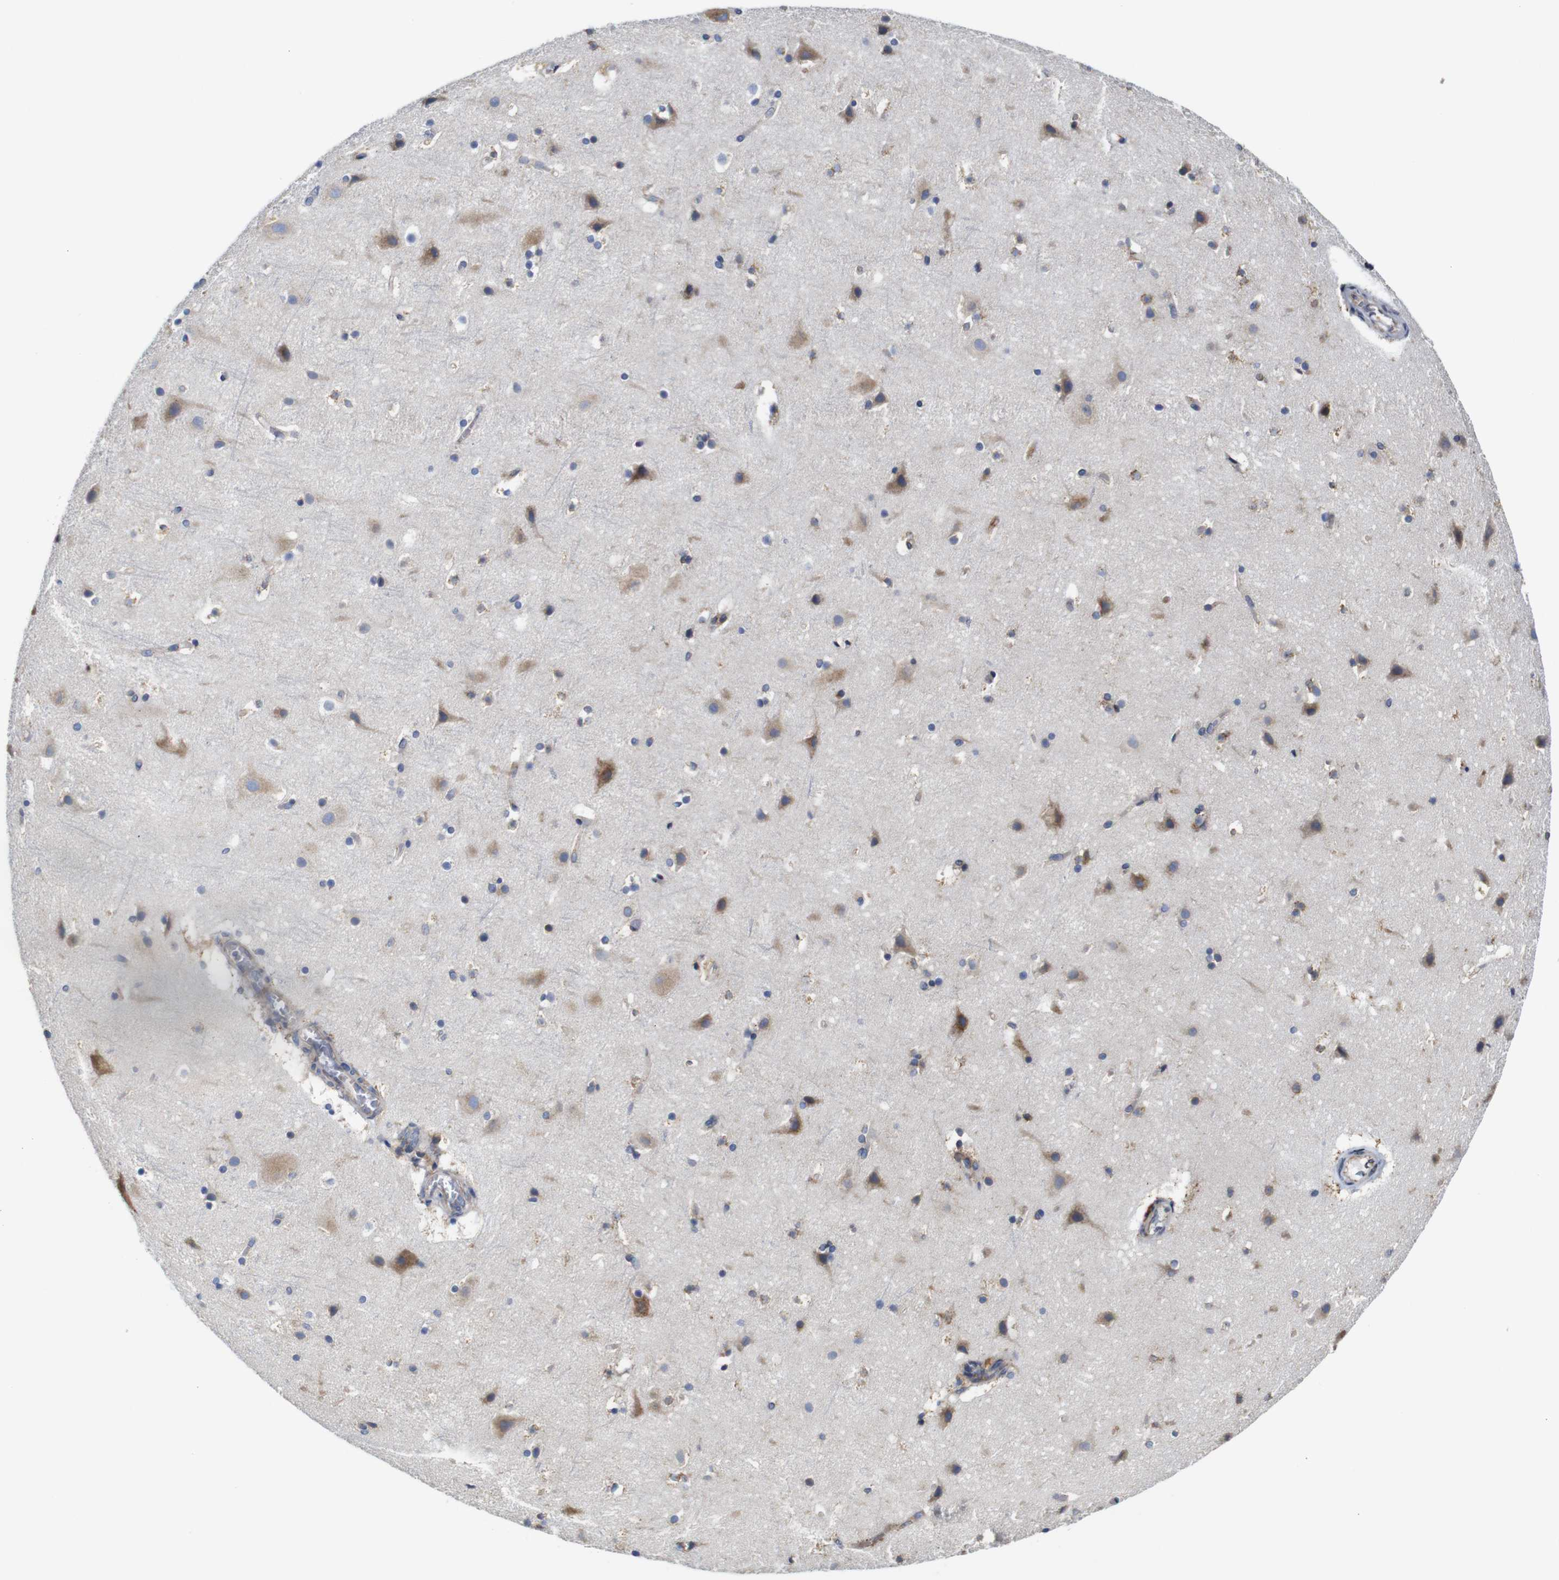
{"staining": {"intensity": "moderate", "quantity": "25%-75%", "location": "cytoplasmic/membranous"}, "tissue": "cerebral cortex", "cell_type": "Endothelial cells", "image_type": "normal", "snomed": [{"axis": "morphology", "description": "Normal tissue, NOS"}, {"axis": "topography", "description": "Cerebral cortex"}], "caption": "This image reveals unremarkable cerebral cortex stained with IHC to label a protein in brown. The cytoplasmic/membranous of endothelial cells show moderate positivity for the protein. Nuclei are counter-stained blue.", "gene": "CLCC1", "patient": {"sex": "male", "age": 45}}